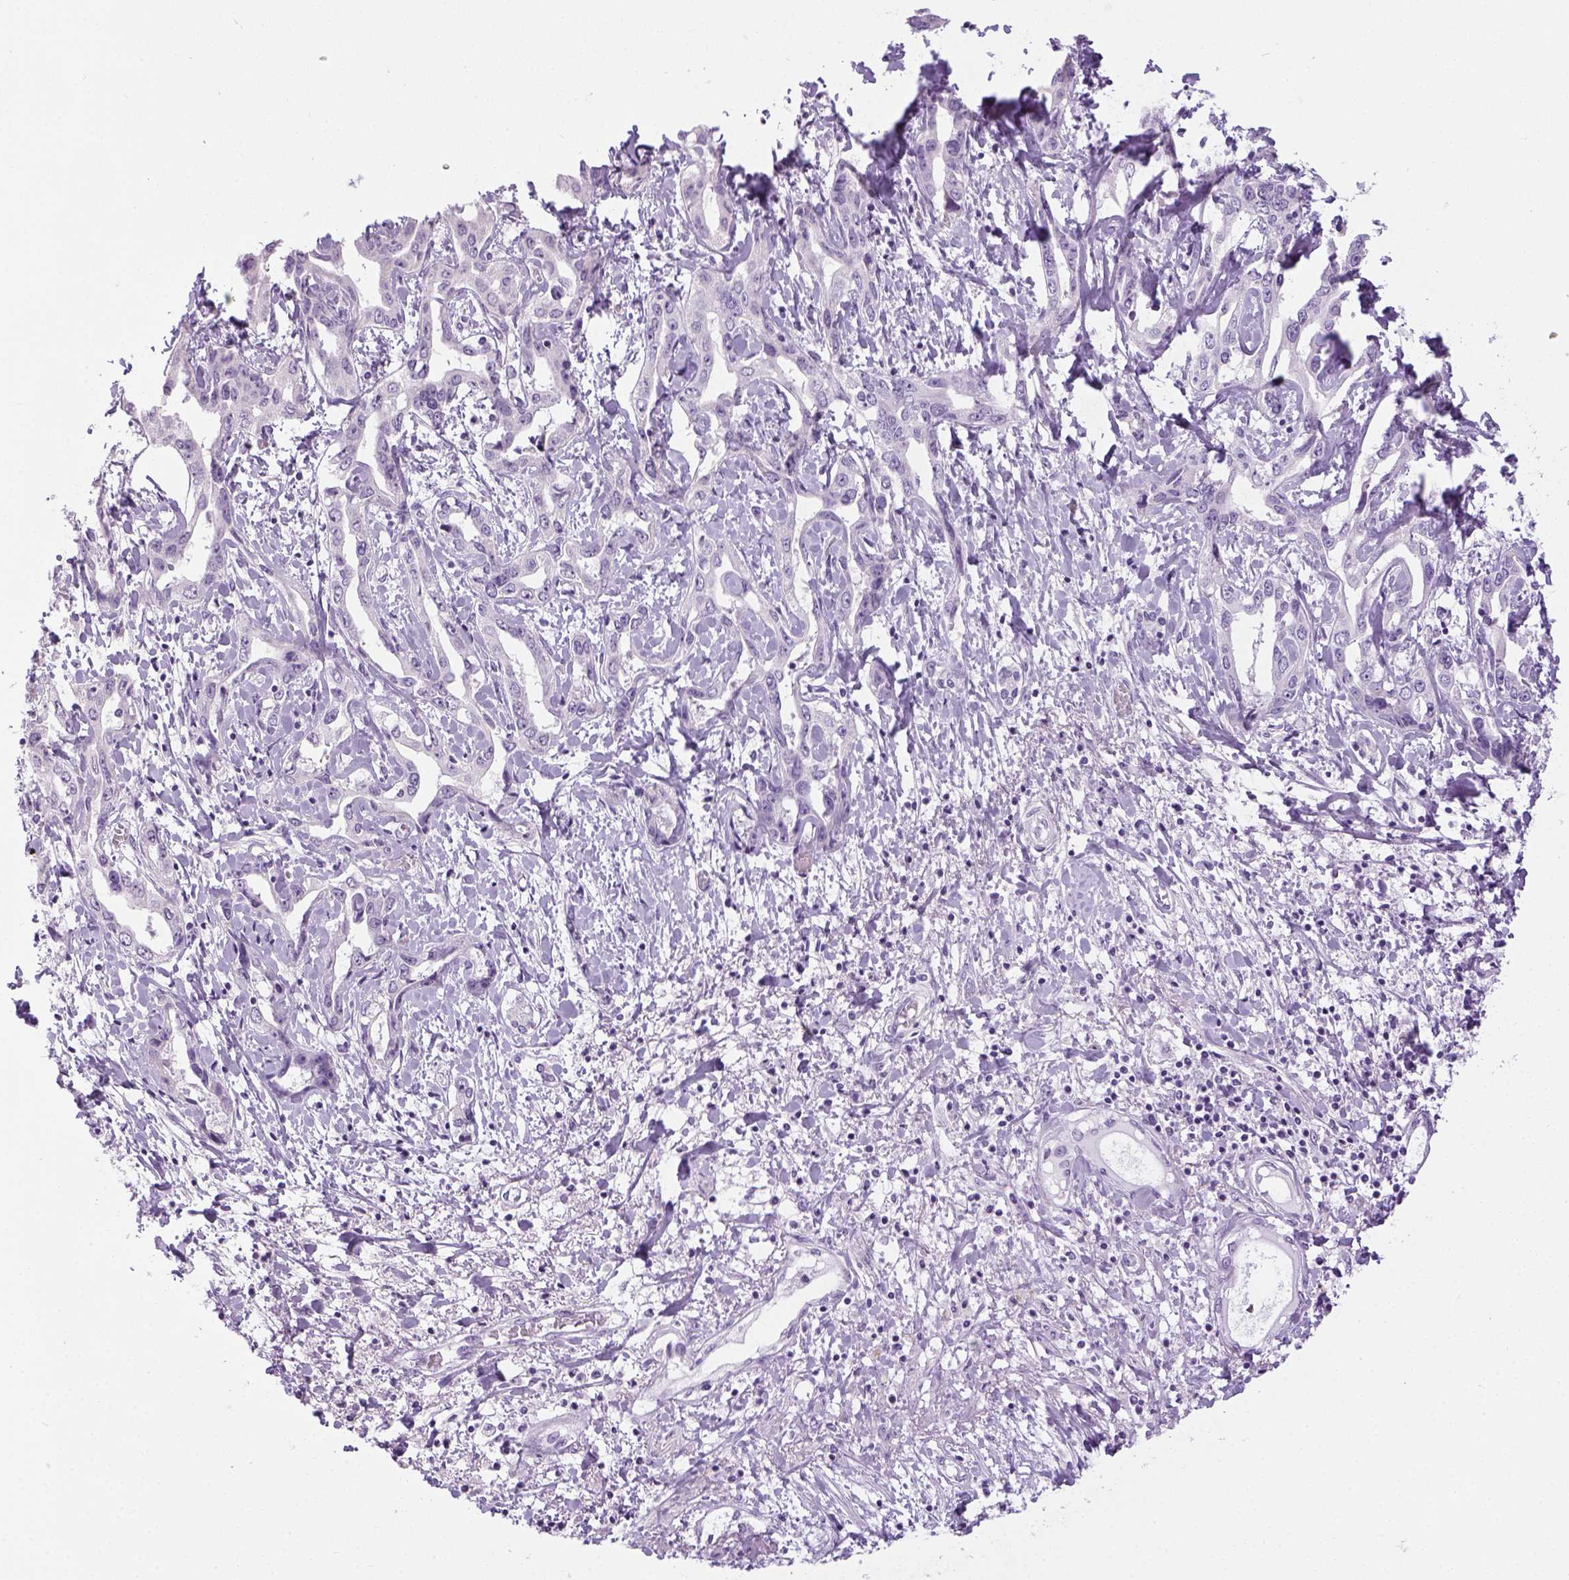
{"staining": {"intensity": "negative", "quantity": "none", "location": "none"}, "tissue": "liver cancer", "cell_type": "Tumor cells", "image_type": "cancer", "snomed": [{"axis": "morphology", "description": "Cholangiocarcinoma"}, {"axis": "topography", "description": "Liver"}], "caption": "Immunohistochemistry of cholangiocarcinoma (liver) shows no positivity in tumor cells.", "gene": "LGSN", "patient": {"sex": "male", "age": 59}}